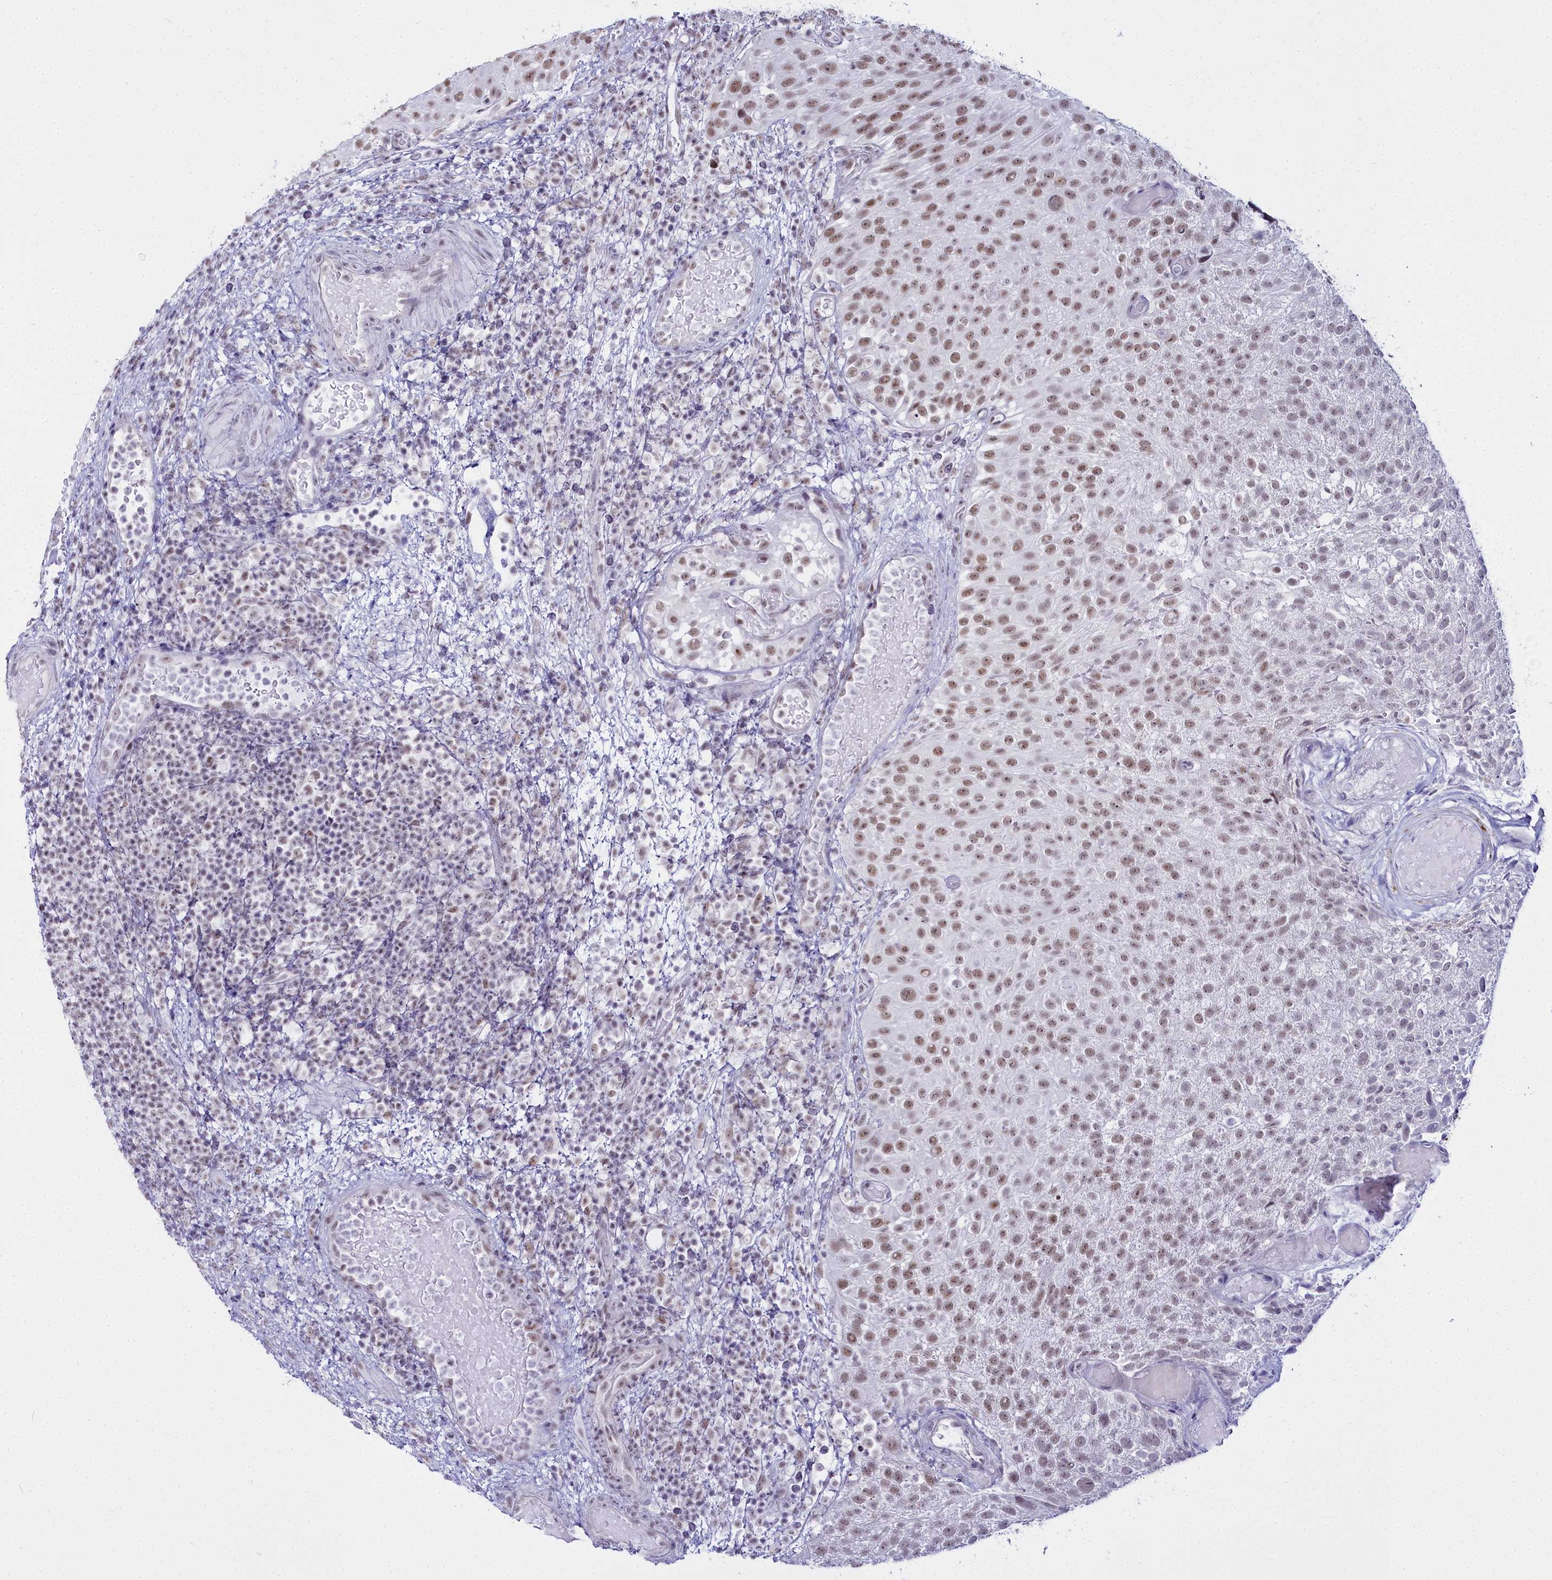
{"staining": {"intensity": "weak", "quantity": ">75%", "location": "nuclear"}, "tissue": "urothelial cancer", "cell_type": "Tumor cells", "image_type": "cancer", "snomed": [{"axis": "morphology", "description": "Urothelial carcinoma, Low grade"}, {"axis": "topography", "description": "Urinary bladder"}], "caption": "Human urothelial carcinoma (low-grade) stained for a protein (brown) demonstrates weak nuclear positive expression in about >75% of tumor cells.", "gene": "RBM12", "patient": {"sex": "male", "age": 78}}